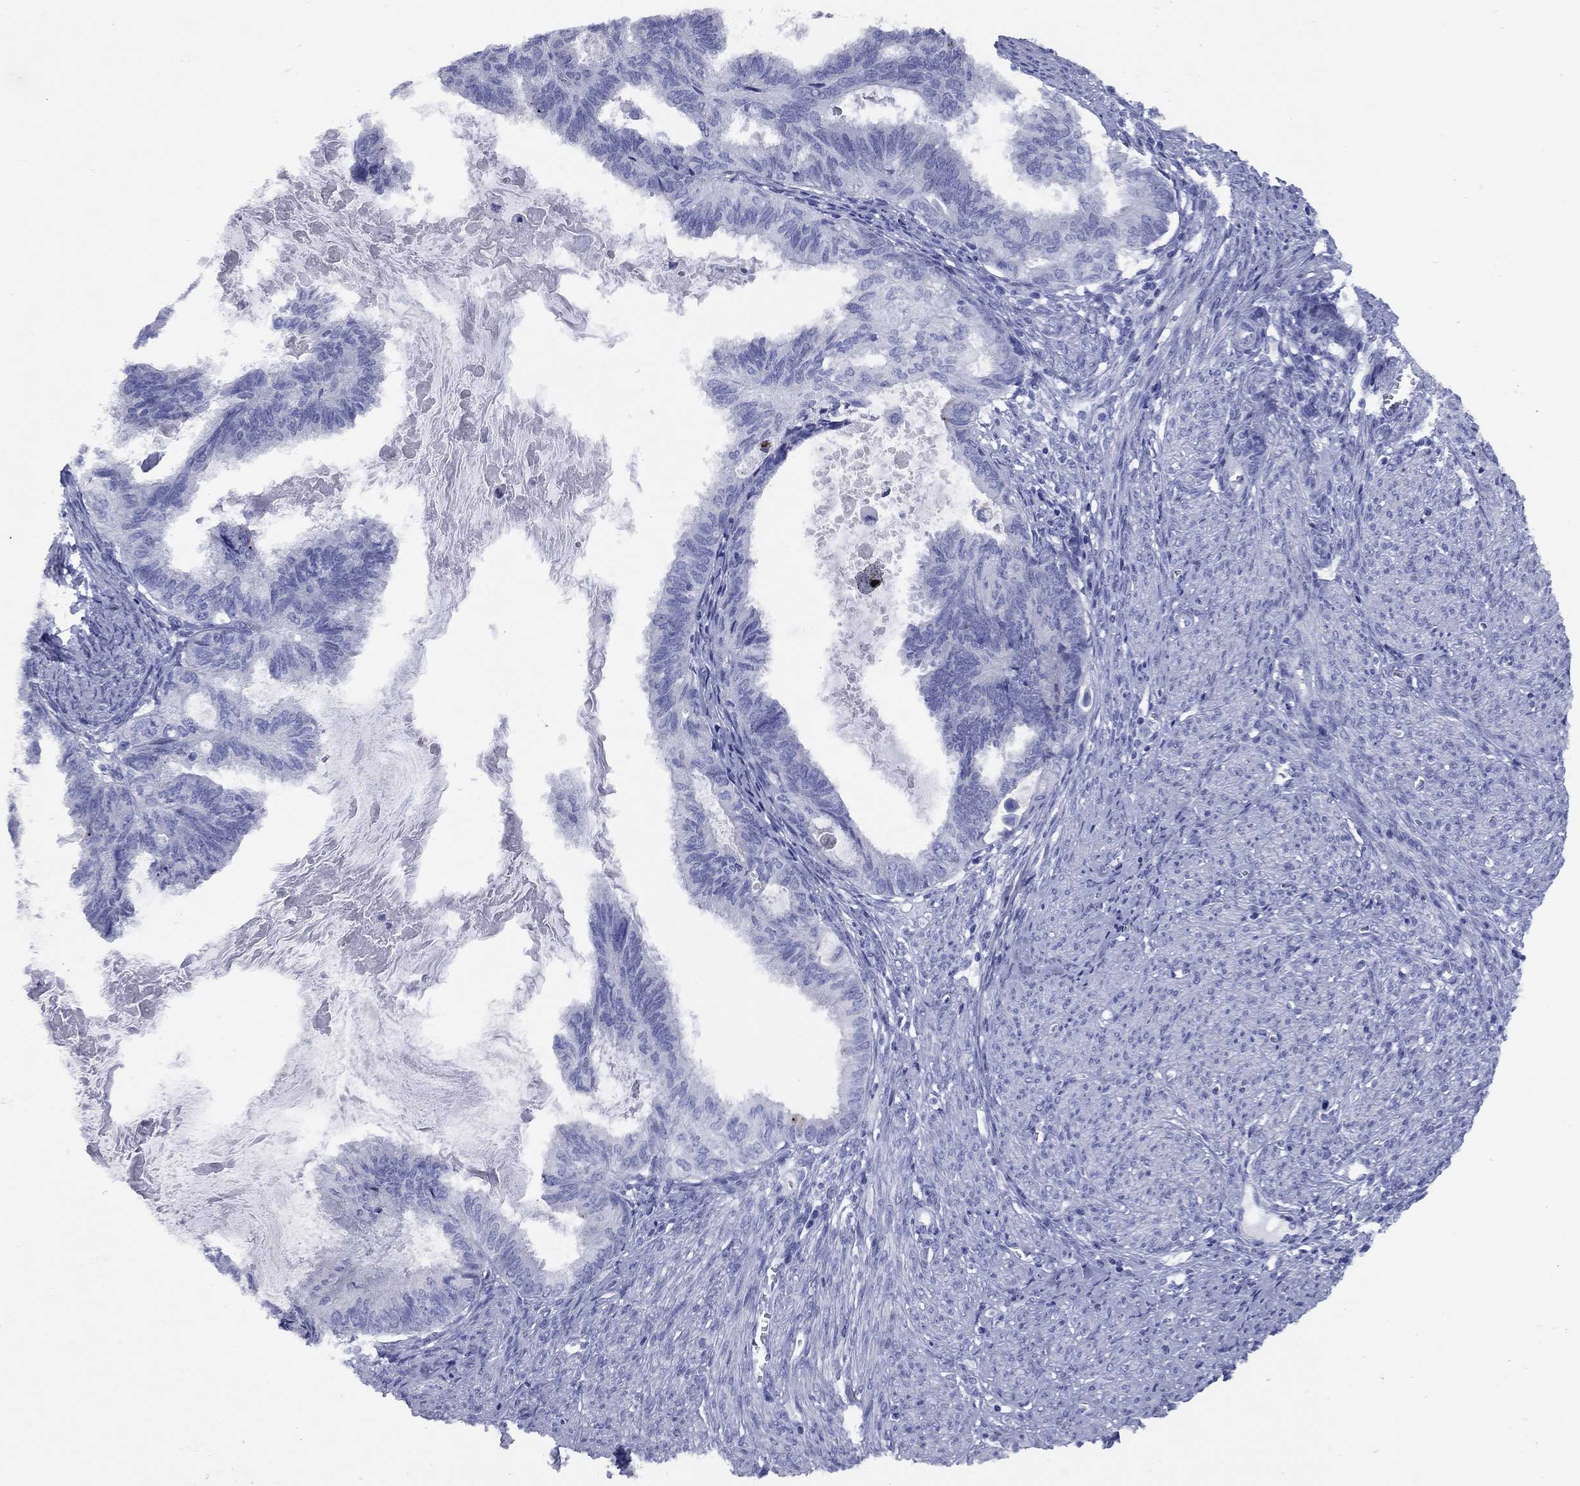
{"staining": {"intensity": "negative", "quantity": "none", "location": "none"}, "tissue": "endometrial cancer", "cell_type": "Tumor cells", "image_type": "cancer", "snomed": [{"axis": "morphology", "description": "Adenocarcinoma, NOS"}, {"axis": "topography", "description": "Endometrium"}], "caption": "Tumor cells are negative for protein expression in human adenocarcinoma (endometrial).", "gene": "CCNA1", "patient": {"sex": "female", "age": 86}}